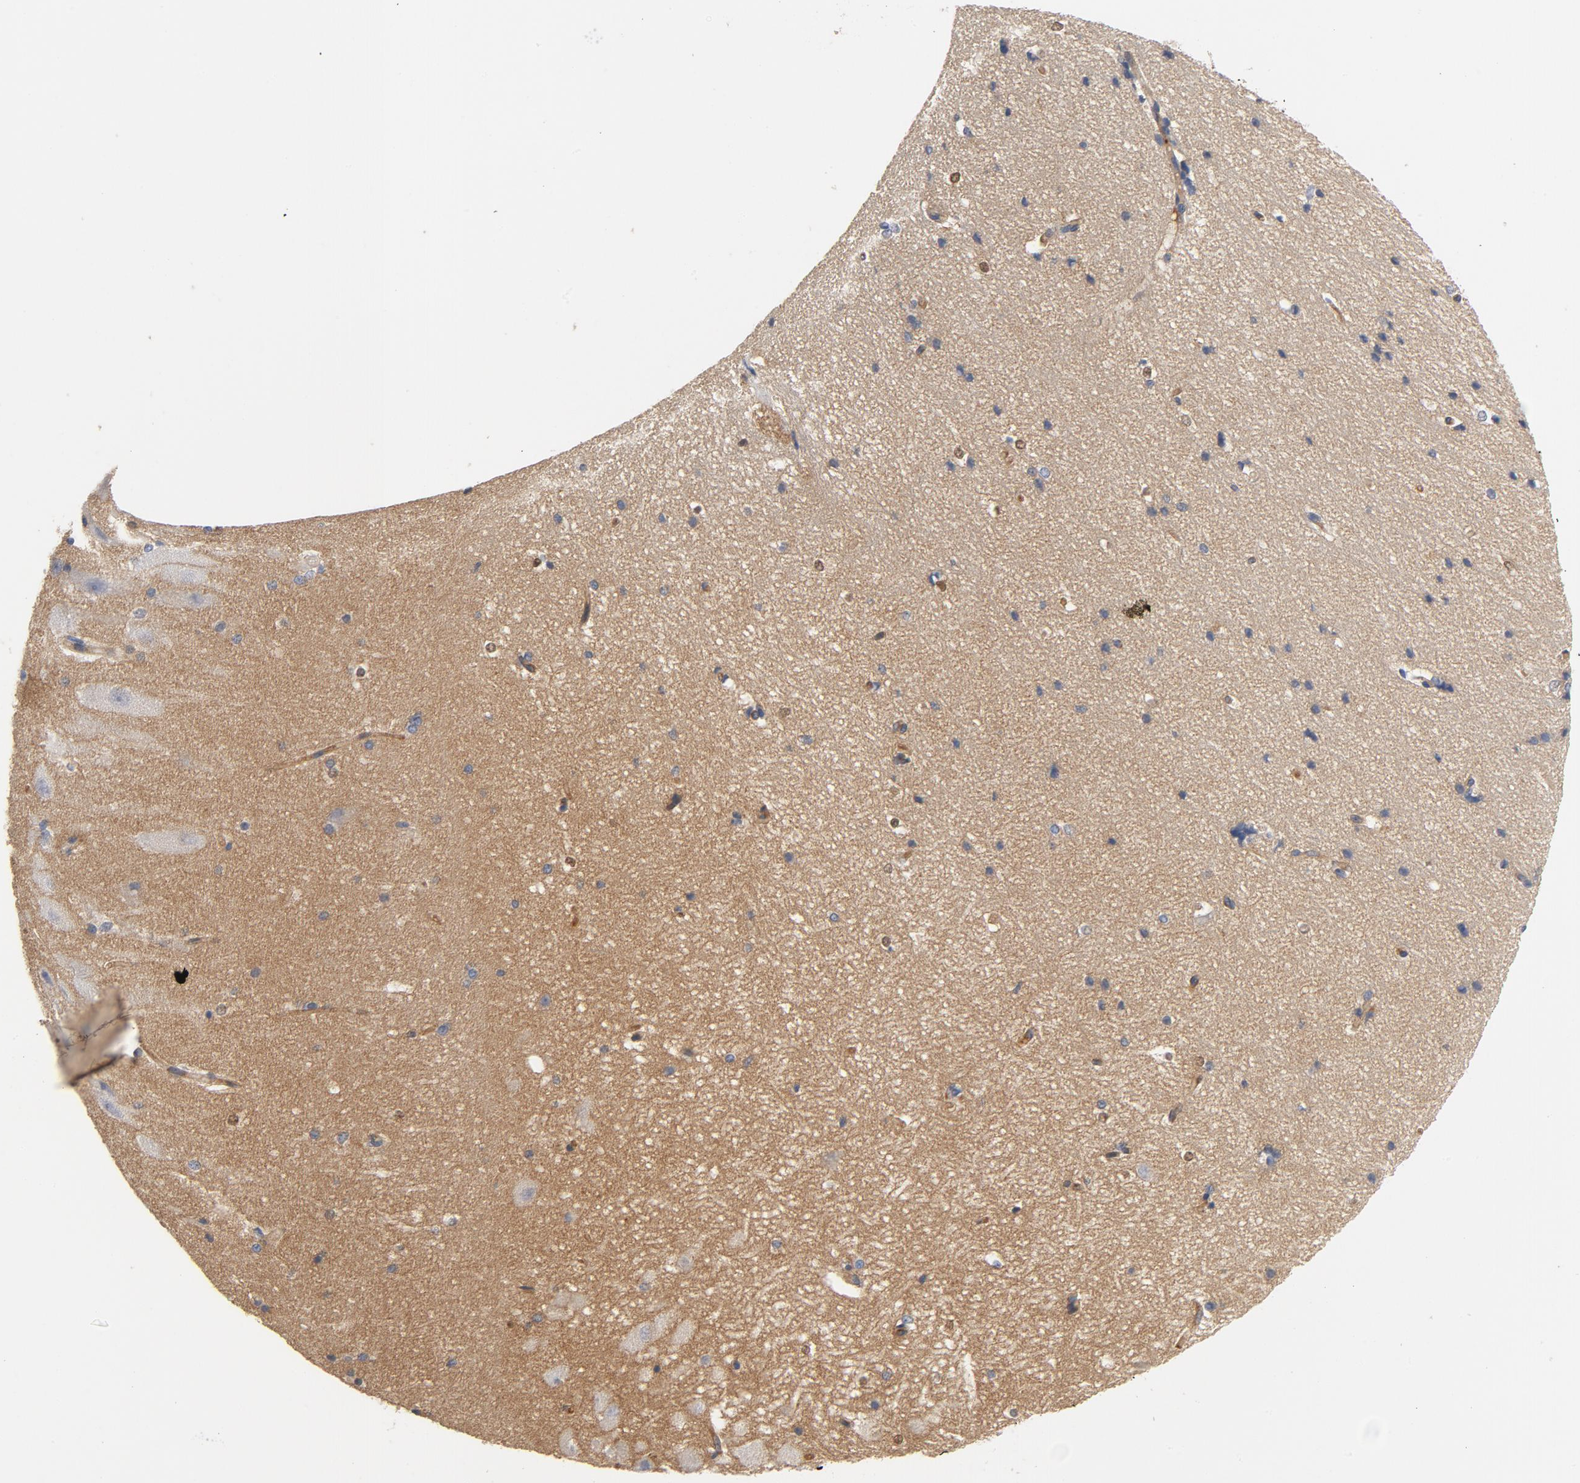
{"staining": {"intensity": "moderate", "quantity": "<25%", "location": "nuclear"}, "tissue": "hippocampus", "cell_type": "Glial cells", "image_type": "normal", "snomed": [{"axis": "morphology", "description": "Normal tissue, NOS"}, {"axis": "topography", "description": "Hippocampus"}], "caption": "Protein expression analysis of unremarkable human hippocampus reveals moderate nuclear expression in about <25% of glial cells.", "gene": "SRC", "patient": {"sex": "female", "age": 19}}